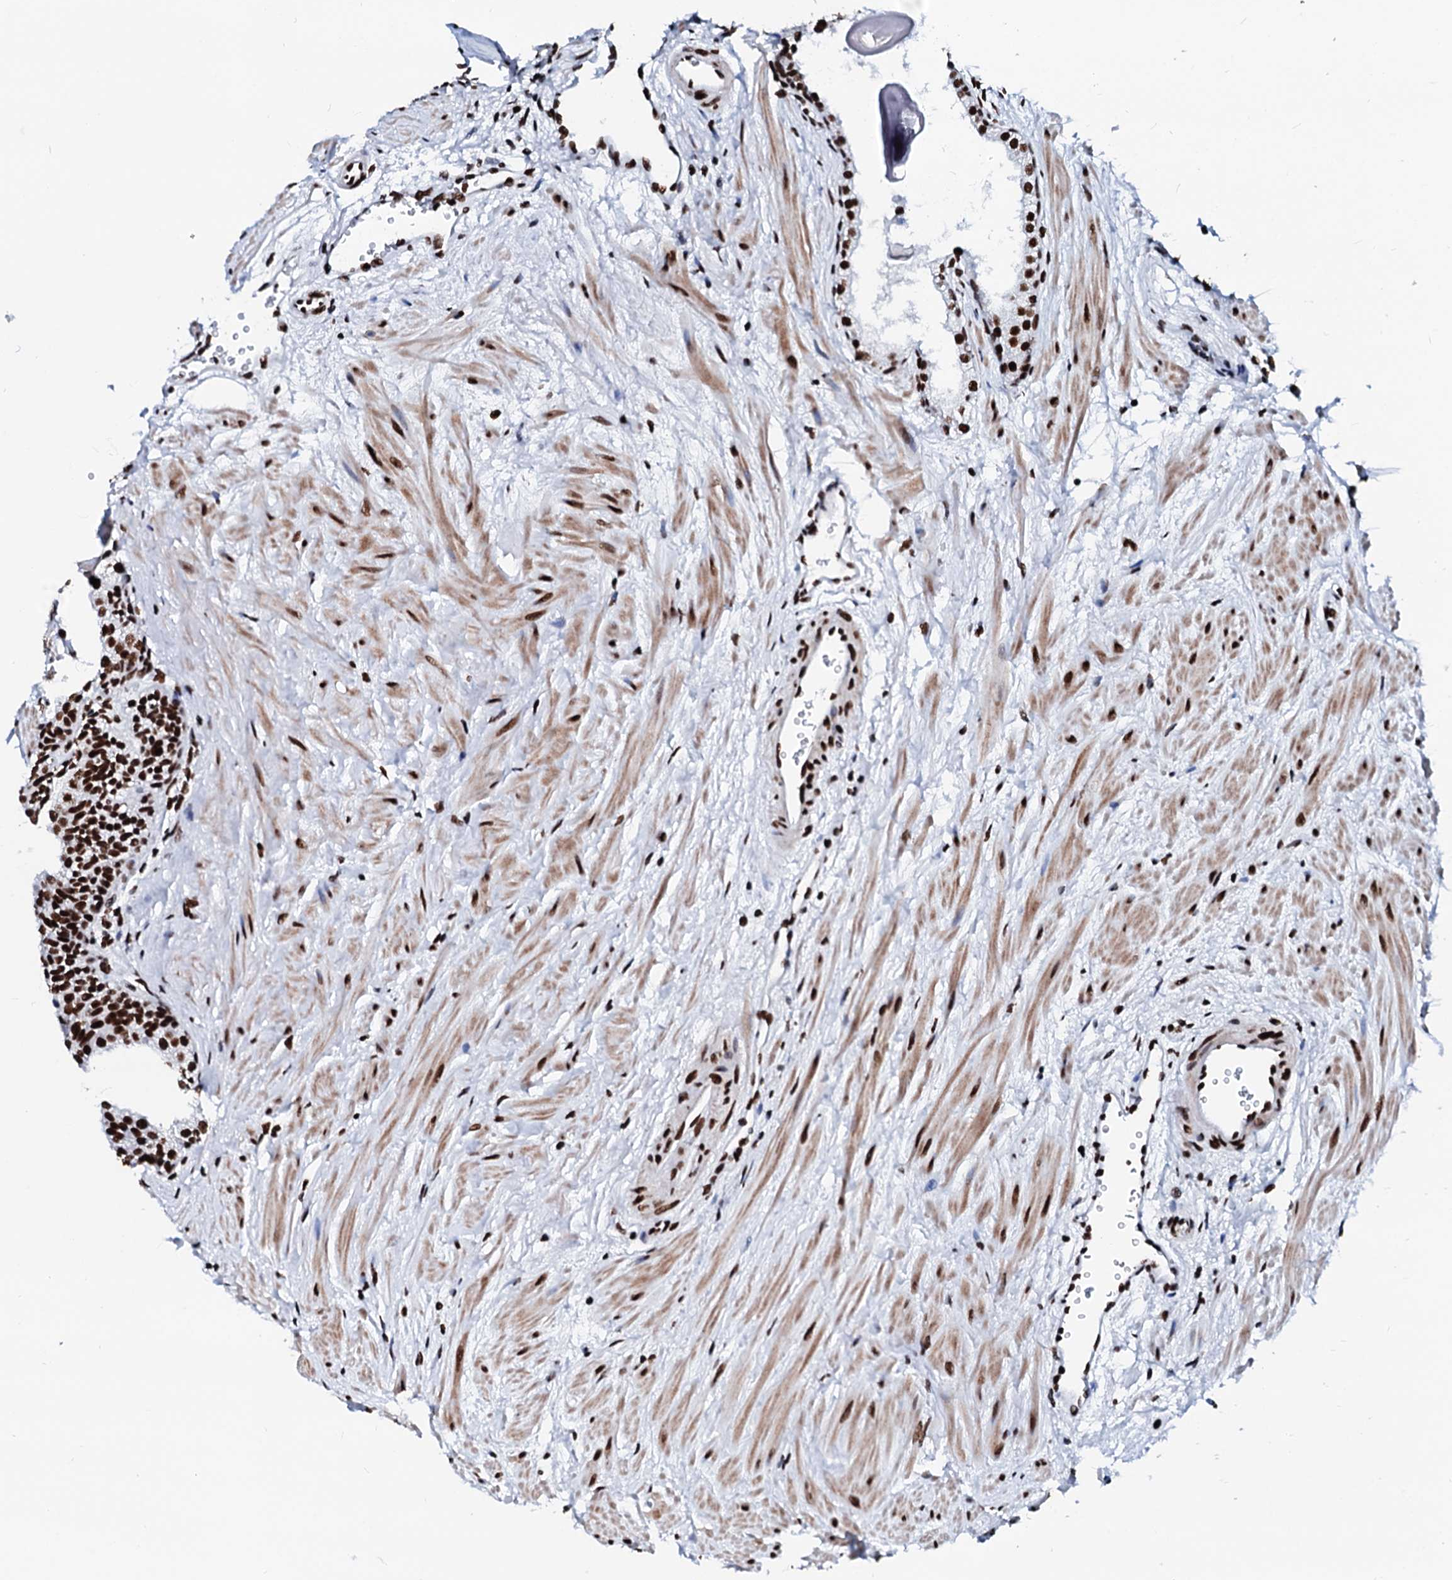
{"staining": {"intensity": "strong", "quantity": ">75%", "location": "nuclear"}, "tissue": "prostate", "cell_type": "Glandular cells", "image_type": "normal", "snomed": [{"axis": "morphology", "description": "Normal tissue, NOS"}, {"axis": "topography", "description": "Prostate"}], "caption": "The histopathology image demonstrates a brown stain indicating the presence of a protein in the nuclear of glandular cells in prostate.", "gene": "RALY", "patient": {"sex": "male", "age": 48}}